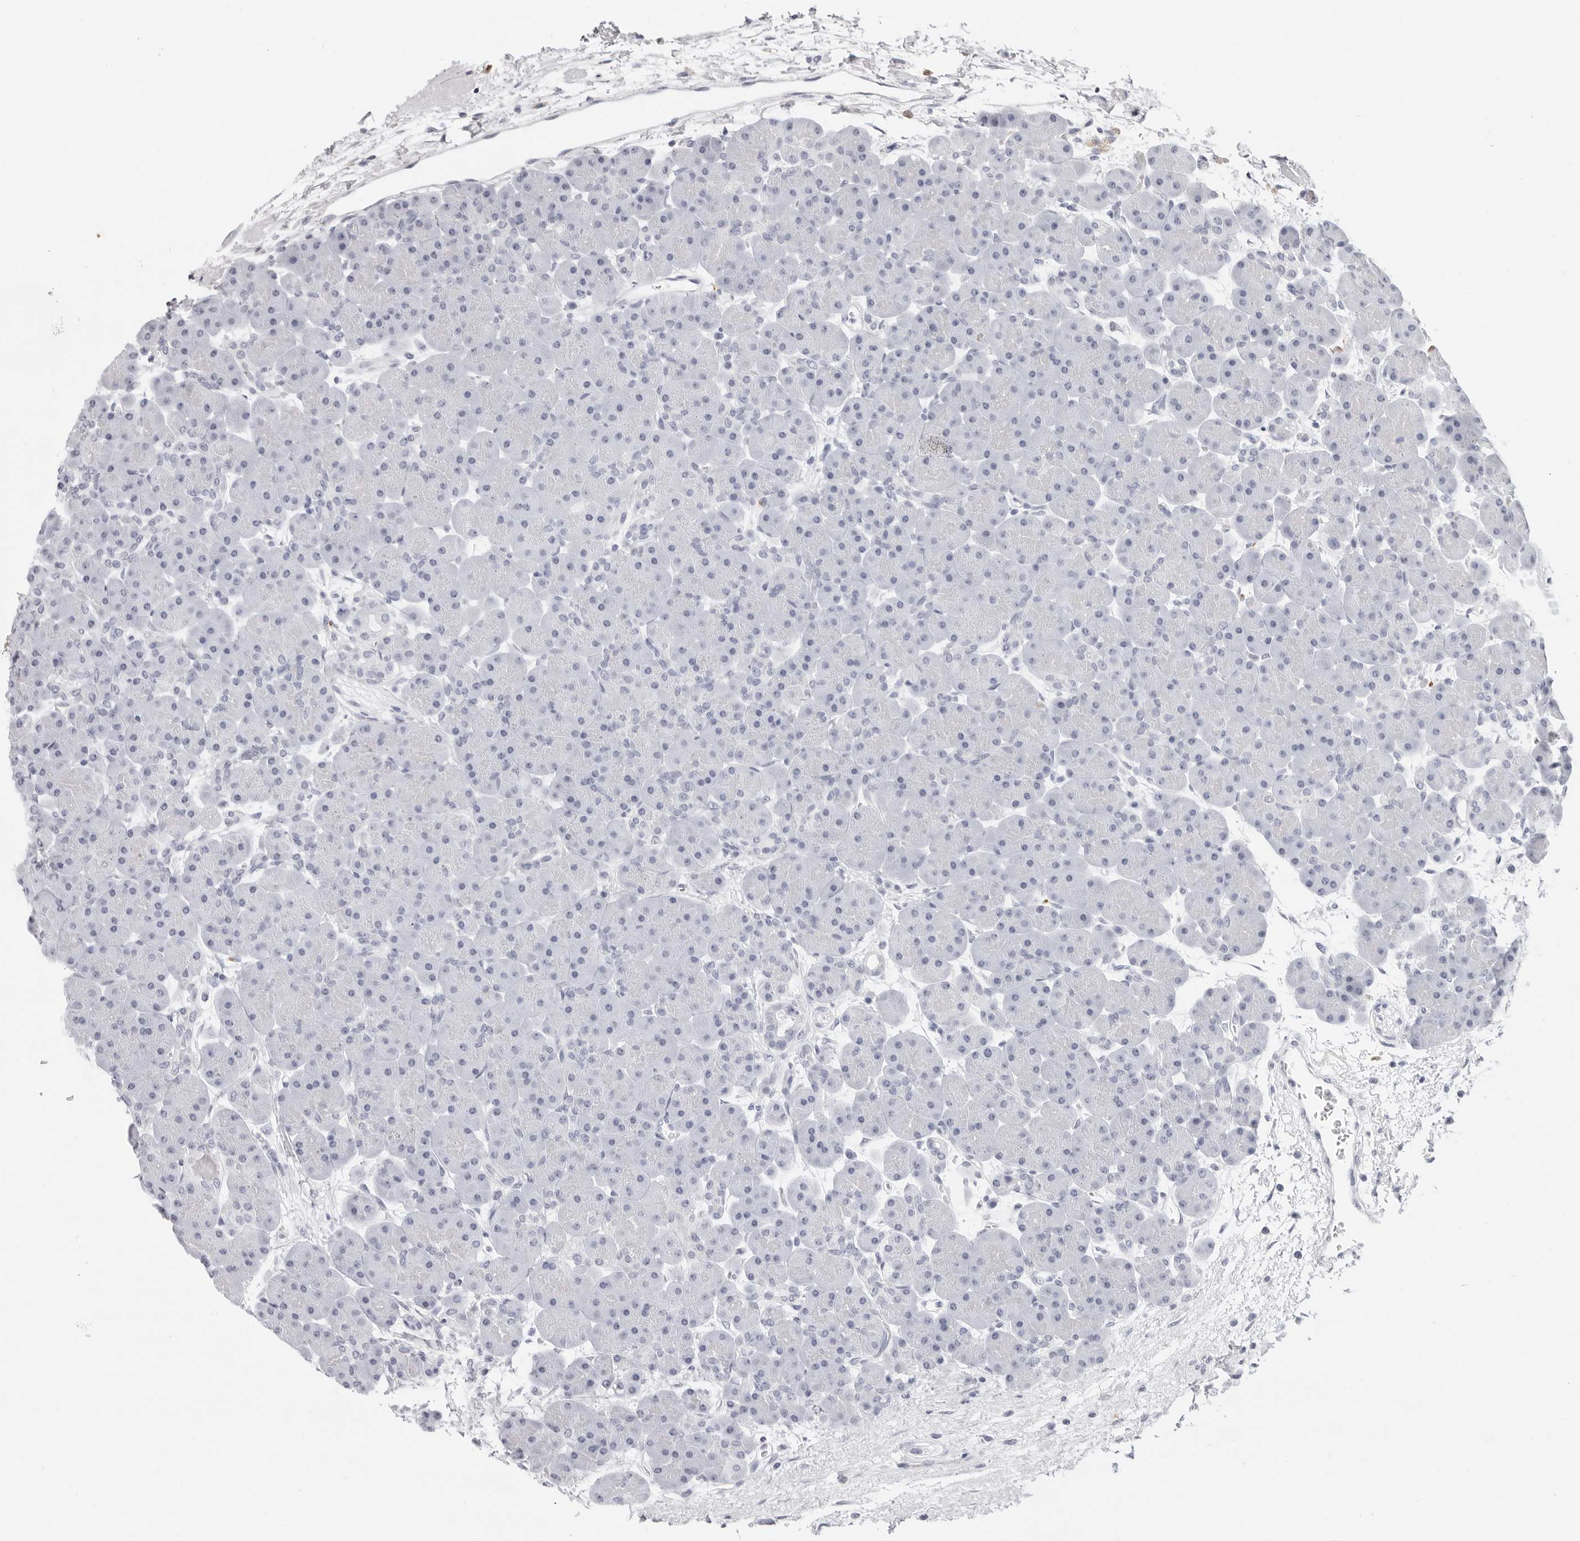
{"staining": {"intensity": "negative", "quantity": "none", "location": "none"}, "tissue": "pancreas", "cell_type": "Exocrine glandular cells", "image_type": "normal", "snomed": [{"axis": "morphology", "description": "Normal tissue, NOS"}, {"axis": "topography", "description": "Pancreas"}], "caption": "Immunohistochemistry (IHC) image of benign pancreas stained for a protein (brown), which reveals no expression in exocrine glandular cells. (DAB immunohistochemistry (IHC) with hematoxylin counter stain).", "gene": "AGMAT", "patient": {"sex": "male", "age": 66}}